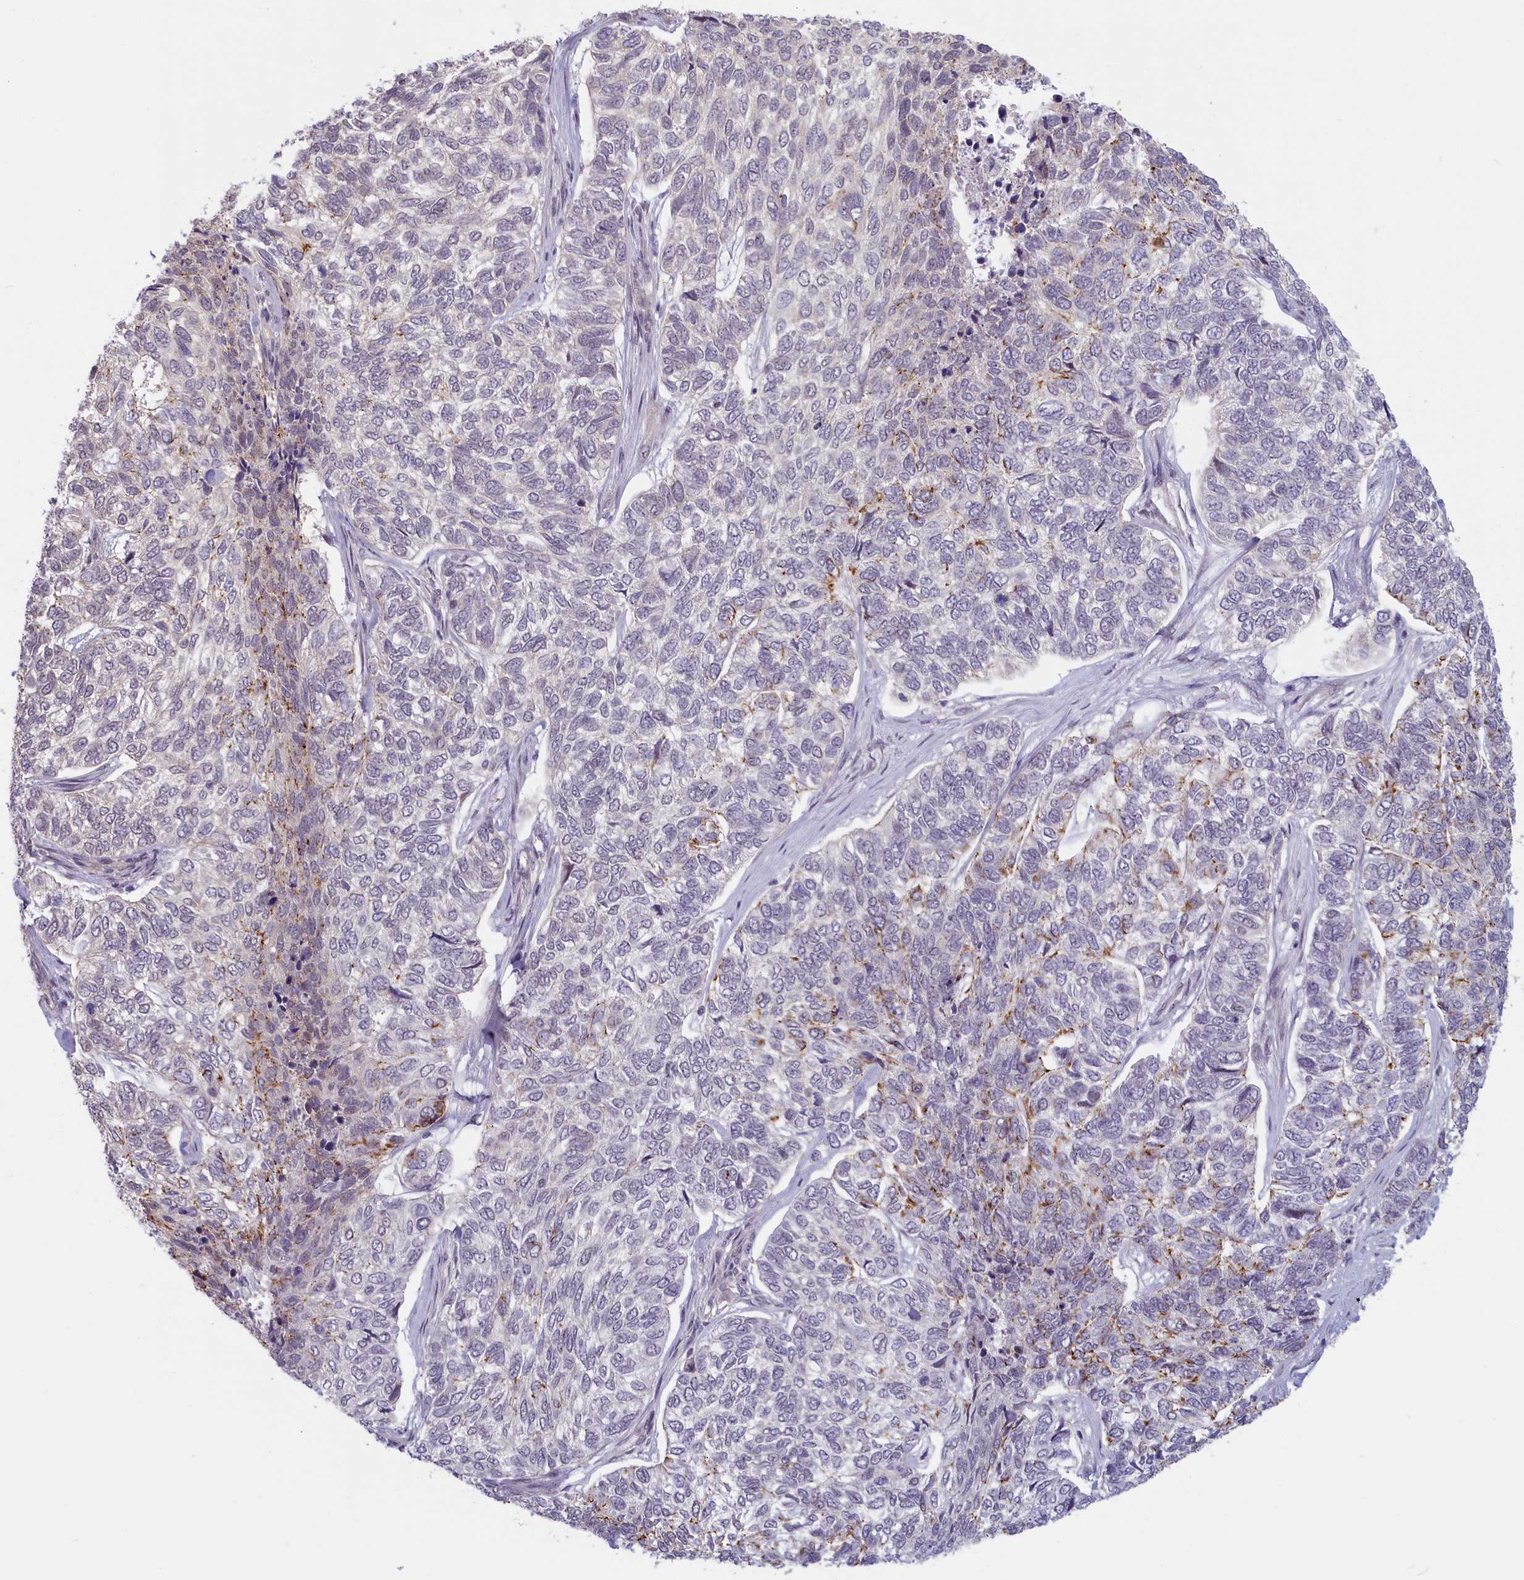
{"staining": {"intensity": "moderate", "quantity": "<25%", "location": "cytoplasmic/membranous"}, "tissue": "skin cancer", "cell_type": "Tumor cells", "image_type": "cancer", "snomed": [{"axis": "morphology", "description": "Basal cell carcinoma"}, {"axis": "topography", "description": "Skin"}], "caption": "A high-resolution histopathology image shows immunohistochemistry (IHC) staining of basal cell carcinoma (skin), which shows moderate cytoplasmic/membranous positivity in about <25% of tumor cells.", "gene": "C19orf44", "patient": {"sex": "female", "age": 65}}